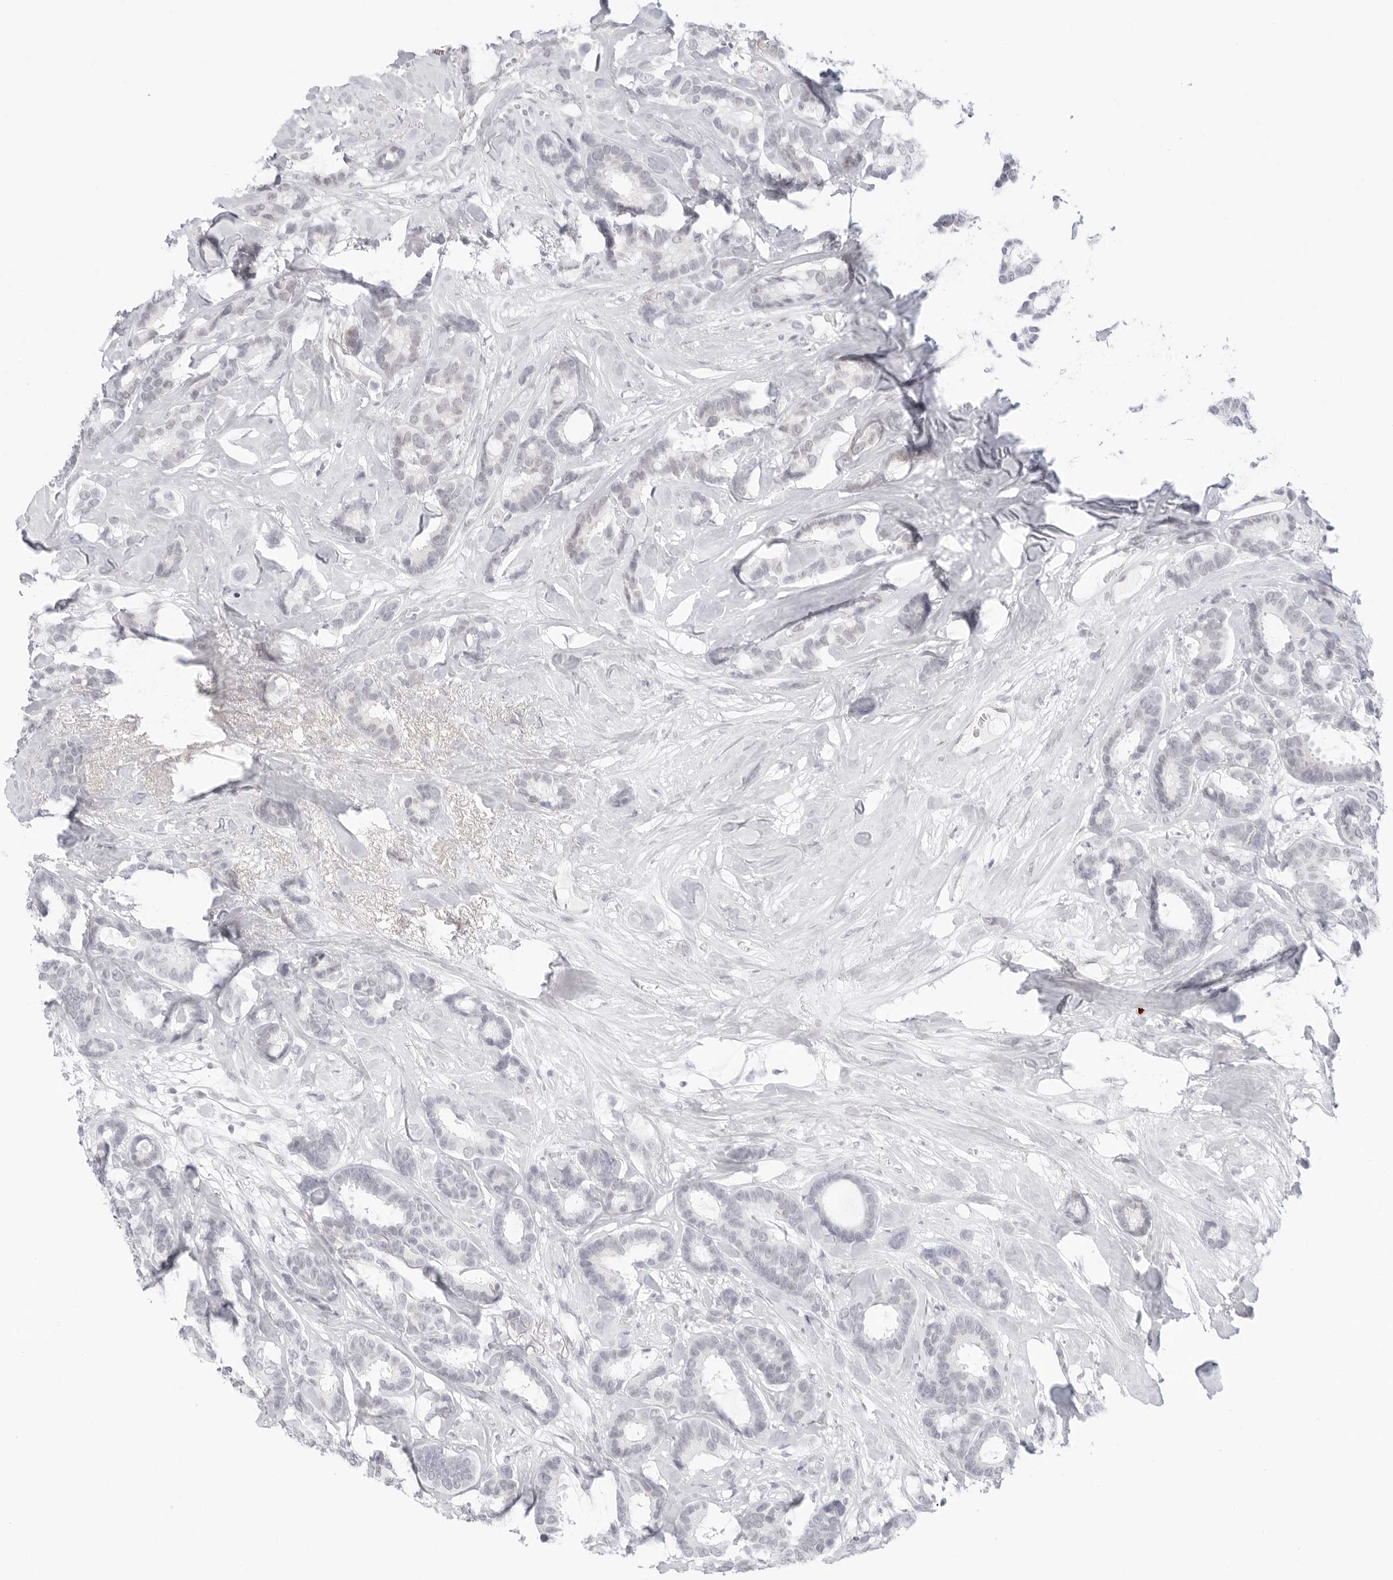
{"staining": {"intensity": "negative", "quantity": "none", "location": "none"}, "tissue": "breast cancer", "cell_type": "Tumor cells", "image_type": "cancer", "snomed": [{"axis": "morphology", "description": "Duct carcinoma"}, {"axis": "topography", "description": "Breast"}], "caption": "Protein analysis of breast intraductal carcinoma displays no significant expression in tumor cells.", "gene": "MED18", "patient": {"sex": "female", "age": 87}}